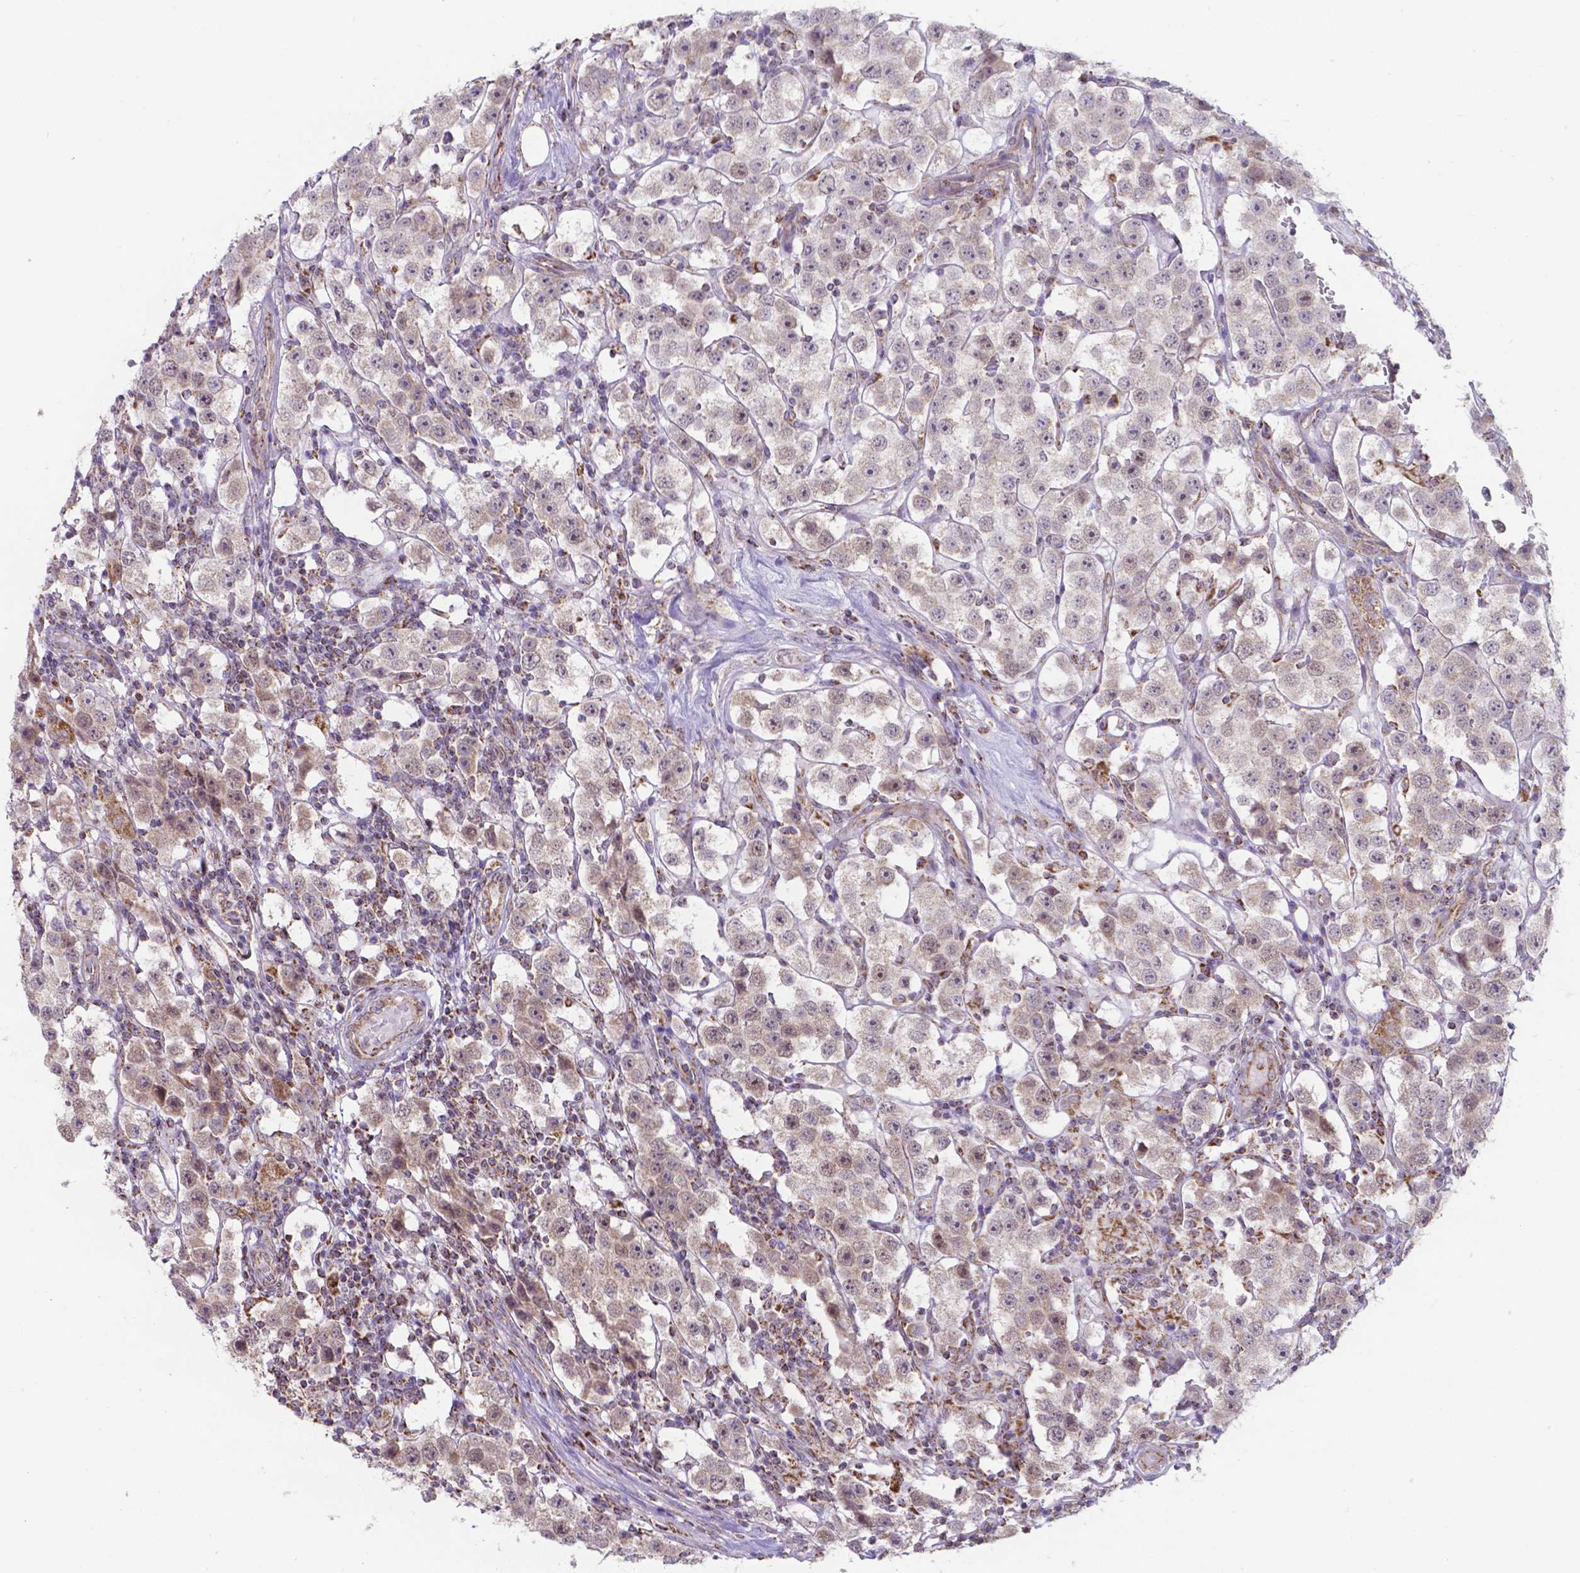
{"staining": {"intensity": "weak", "quantity": "25%-75%", "location": "cytoplasmic/membranous"}, "tissue": "testis cancer", "cell_type": "Tumor cells", "image_type": "cancer", "snomed": [{"axis": "morphology", "description": "Seminoma, NOS"}, {"axis": "topography", "description": "Testis"}], "caption": "A micrograph of human testis cancer (seminoma) stained for a protein shows weak cytoplasmic/membranous brown staining in tumor cells. The staining was performed using DAB to visualize the protein expression in brown, while the nuclei were stained in blue with hematoxylin (Magnification: 20x).", "gene": "FAM114A1", "patient": {"sex": "male", "age": 37}}